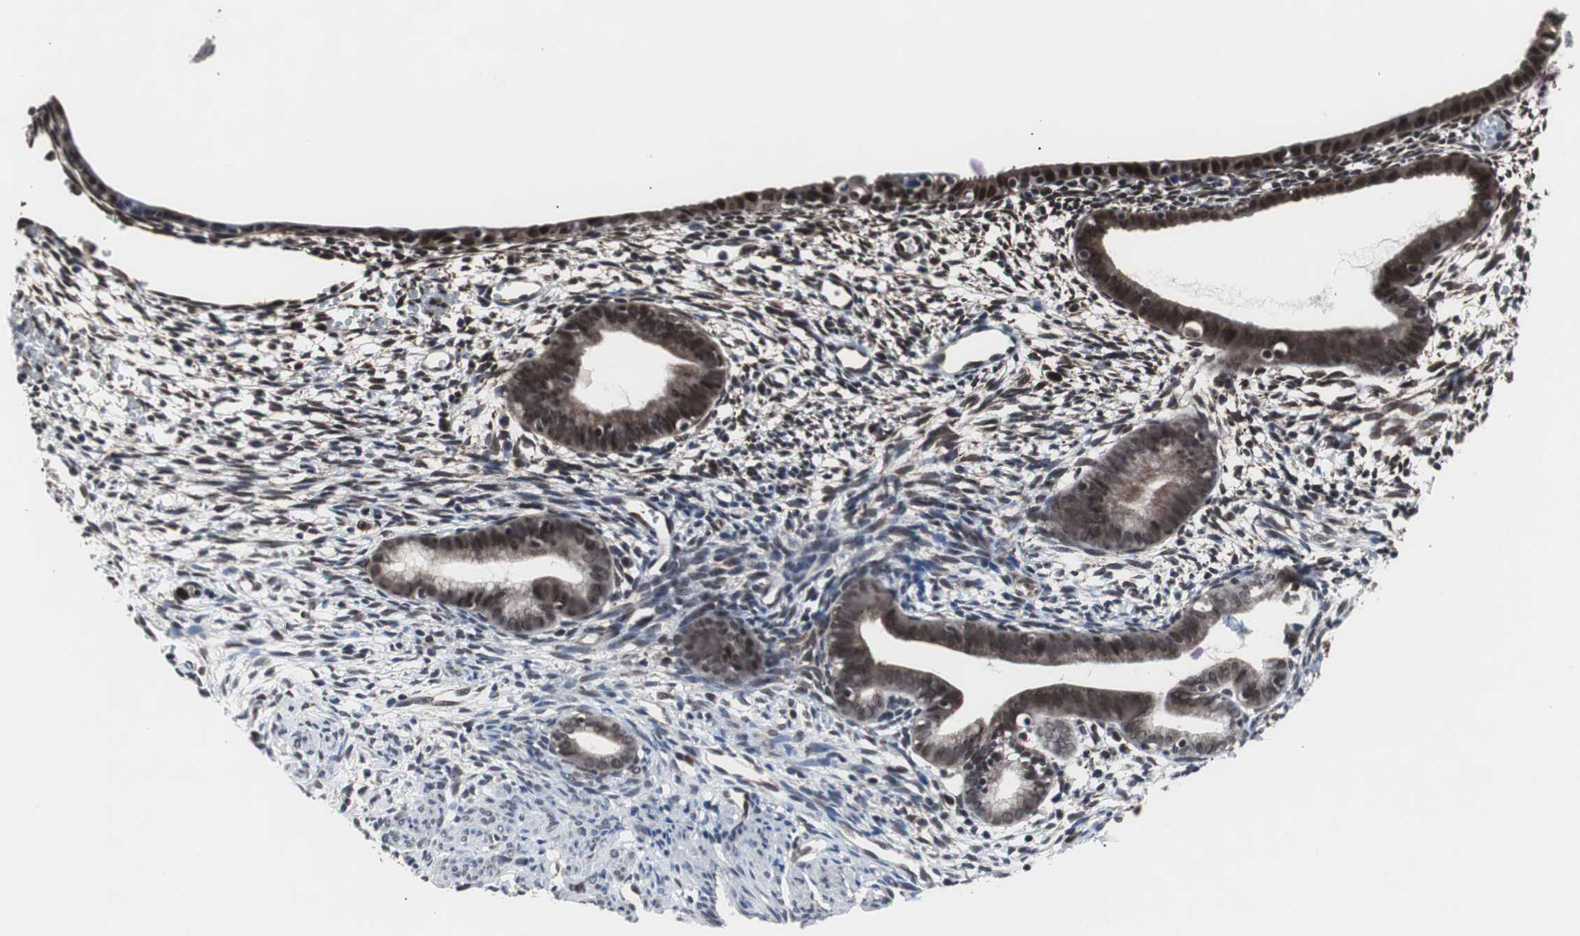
{"staining": {"intensity": "moderate", "quantity": "<25%", "location": "nuclear"}, "tissue": "endometrium", "cell_type": "Cells in endometrial stroma", "image_type": "normal", "snomed": [{"axis": "morphology", "description": "Normal tissue, NOS"}, {"axis": "morphology", "description": "Atrophy, NOS"}, {"axis": "topography", "description": "Uterus"}, {"axis": "topography", "description": "Endometrium"}], "caption": "This photomicrograph shows immunohistochemistry staining of benign endometrium, with low moderate nuclear expression in approximately <25% of cells in endometrial stroma.", "gene": "GTF2F2", "patient": {"sex": "female", "age": 68}}